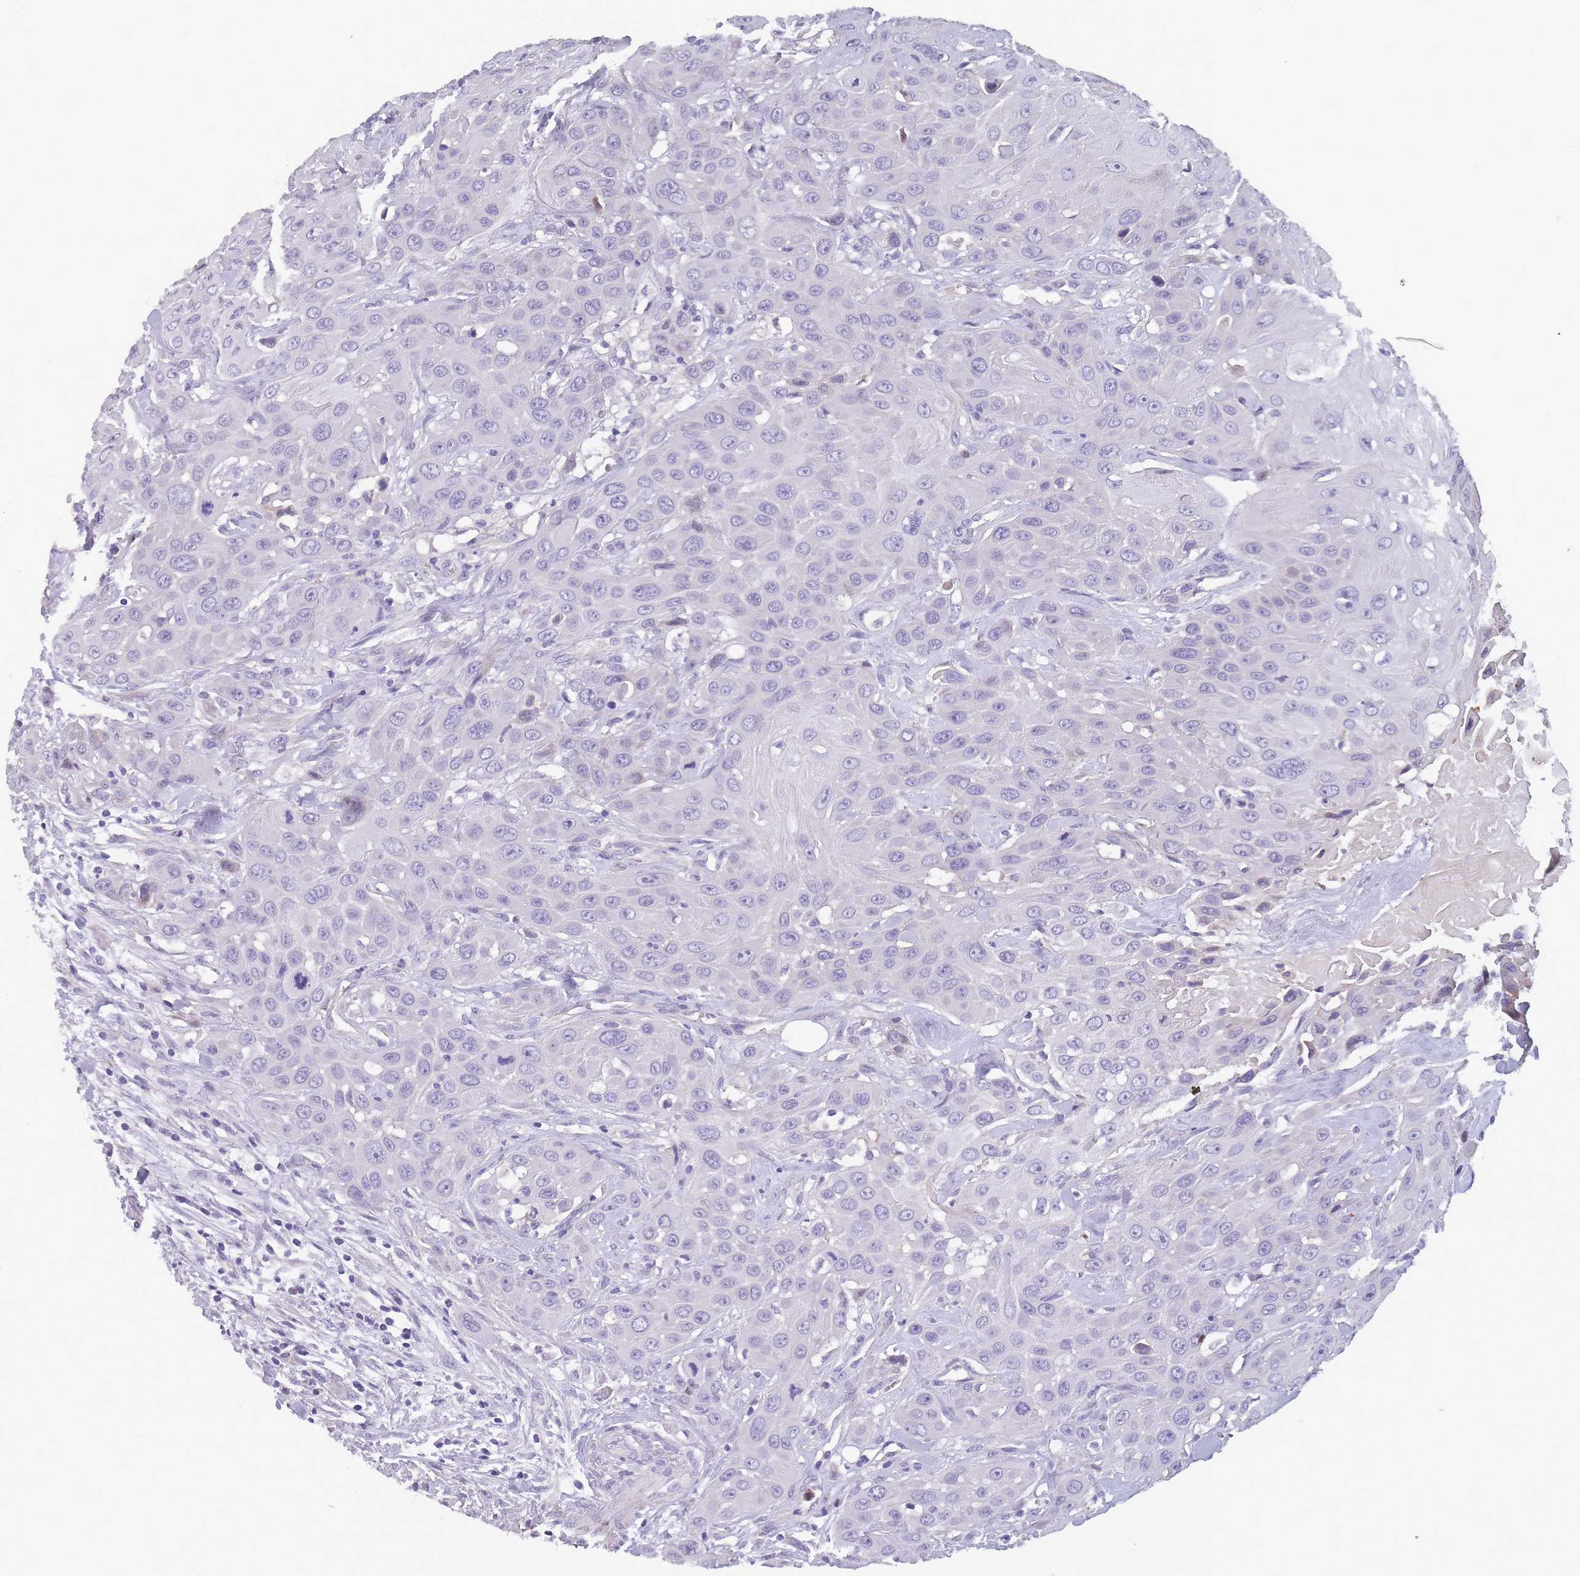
{"staining": {"intensity": "negative", "quantity": "none", "location": "none"}, "tissue": "head and neck cancer", "cell_type": "Tumor cells", "image_type": "cancer", "snomed": [{"axis": "morphology", "description": "Squamous cell carcinoma, NOS"}, {"axis": "topography", "description": "Head-Neck"}], "caption": "There is no significant staining in tumor cells of head and neck cancer.", "gene": "FAM83F", "patient": {"sex": "male", "age": 81}}